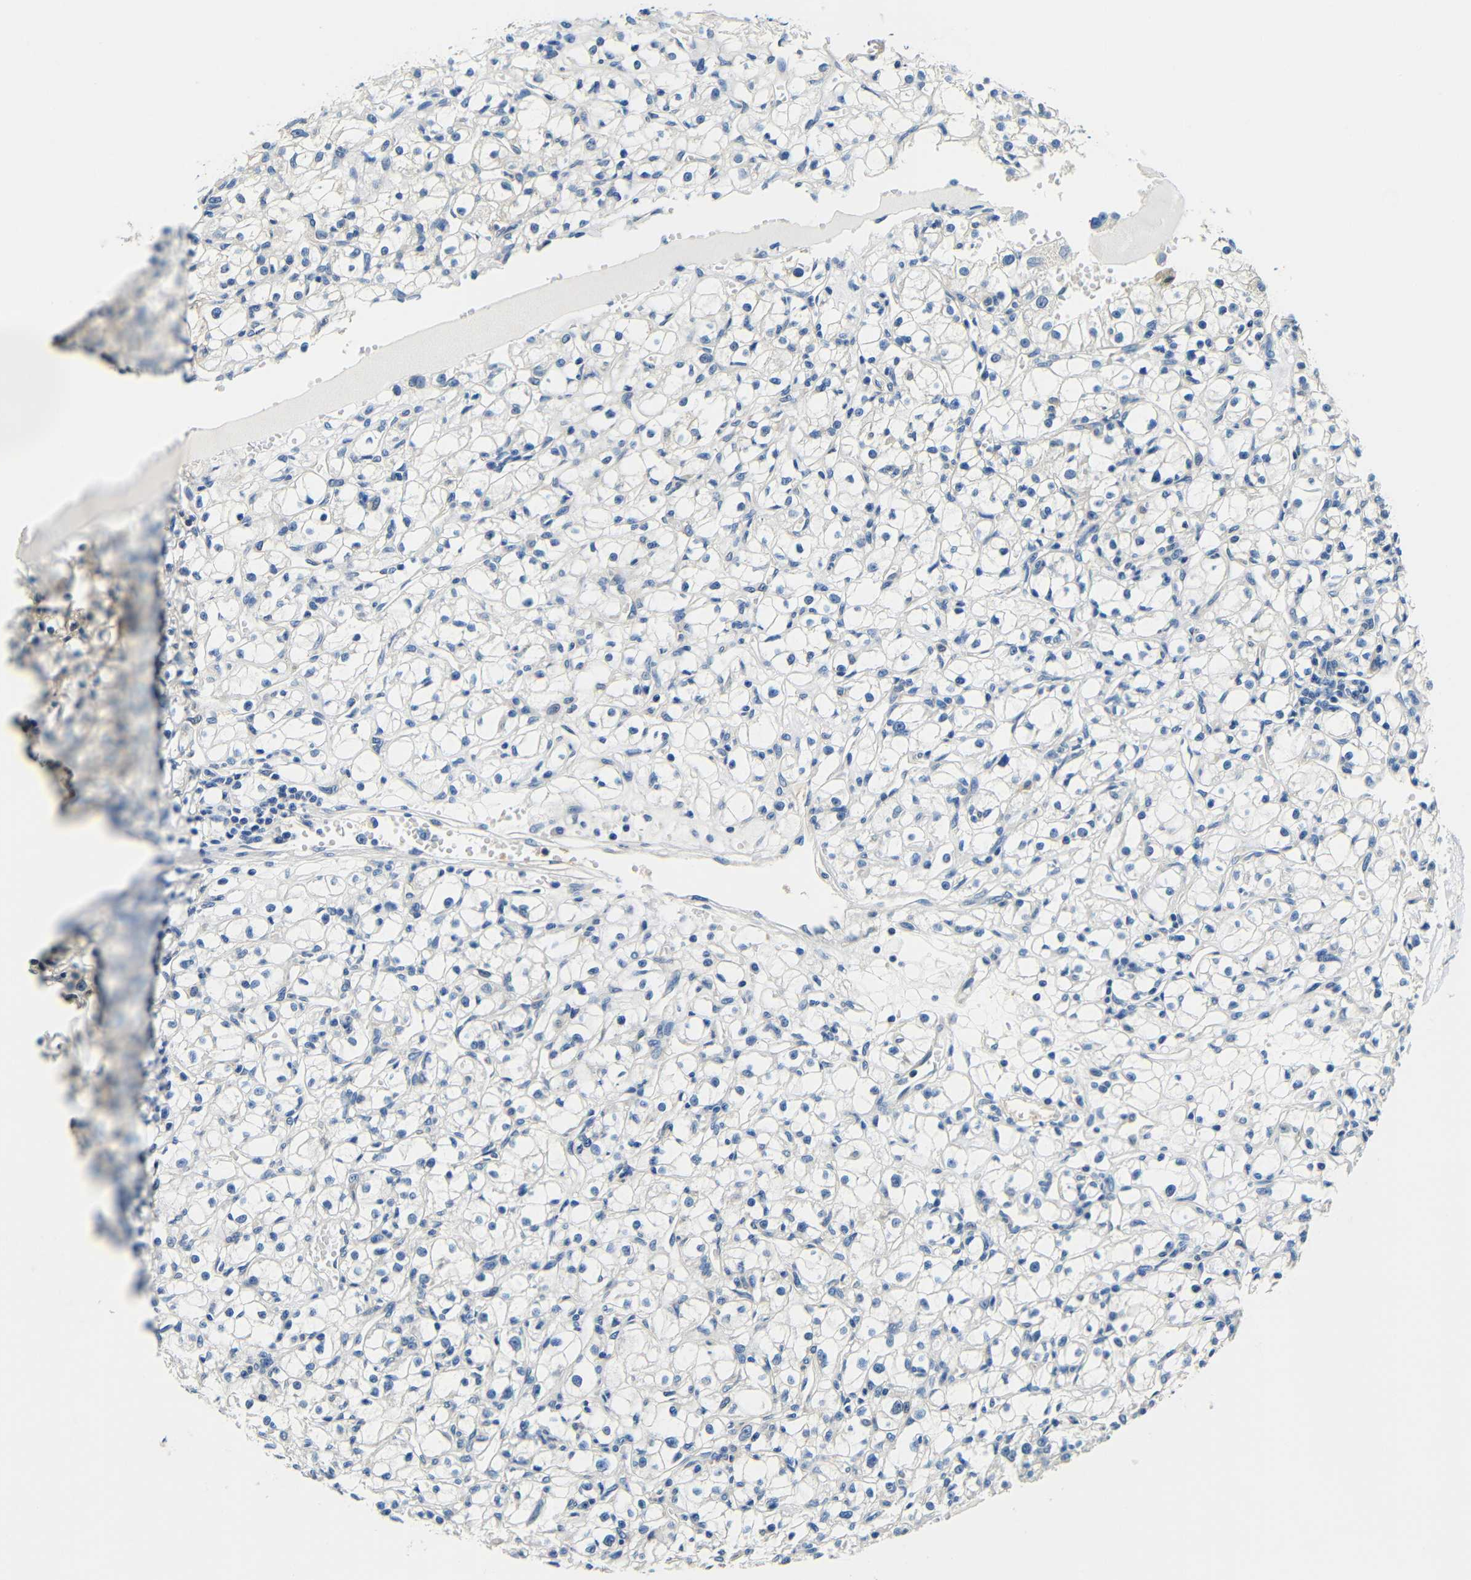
{"staining": {"intensity": "negative", "quantity": "none", "location": "none"}, "tissue": "renal cancer", "cell_type": "Tumor cells", "image_type": "cancer", "snomed": [{"axis": "morphology", "description": "Adenocarcinoma, NOS"}, {"axis": "topography", "description": "Kidney"}], "caption": "A micrograph of renal cancer stained for a protein displays no brown staining in tumor cells.", "gene": "ADAP1", "patient": {"sex": "male", "age": 56}}